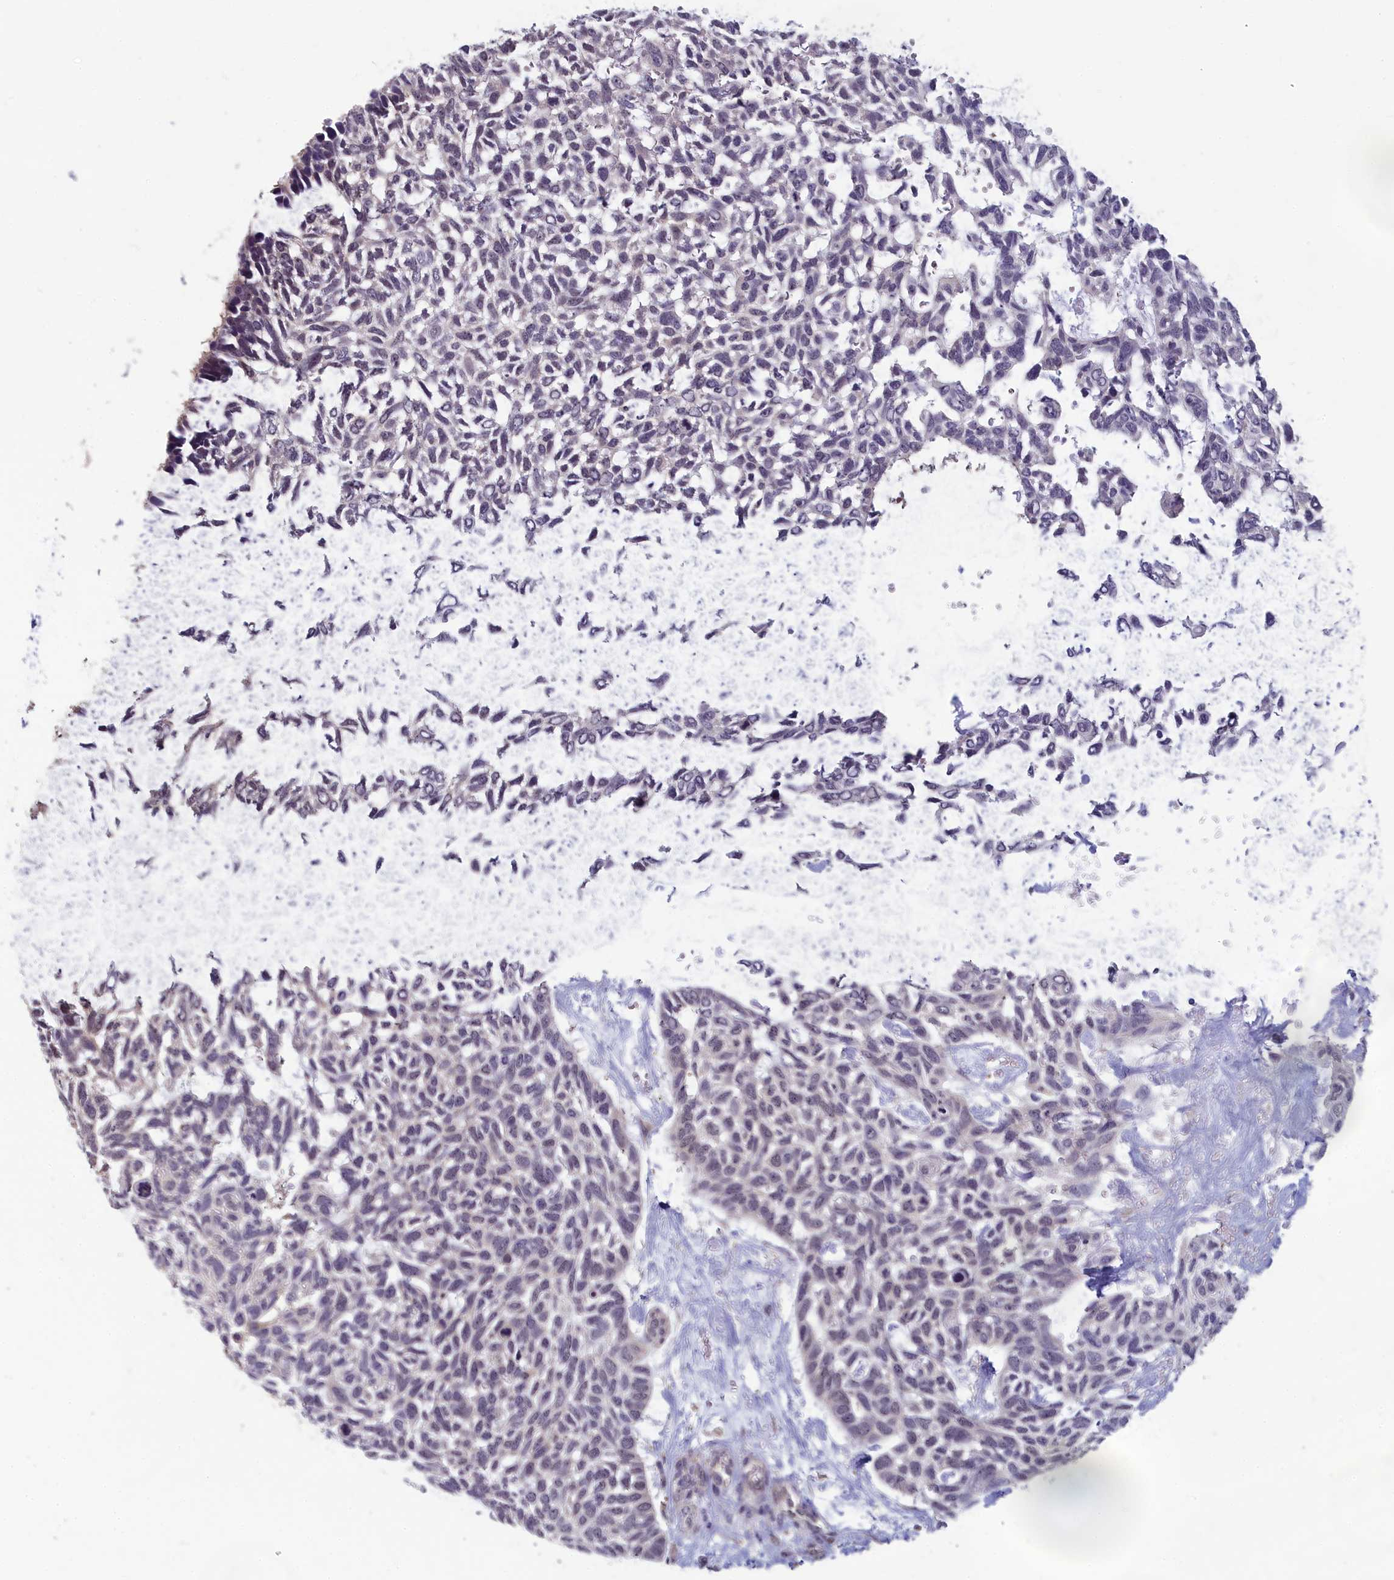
{"staining": {"intensity": "negative", "quantity": "none", "location": "none"}, "tissue": "skin cancer", "cell_type": "Tumor cells", "image_type": "cancer", "snomed": [{"axis": "morphology", "description": "Basal cell carcinoma"}, {"axis": "topography", "description": "Skin"}], "caption": "A high-resolution histopathology image shows IHC staining of basal cell carcinoma (skin), which reveals no significant positivity in tumor cells. (IHC, brightfield microscopy, high magnification).", "gene": "MRI1", "patient": {"sex": "male", "age": 88}}